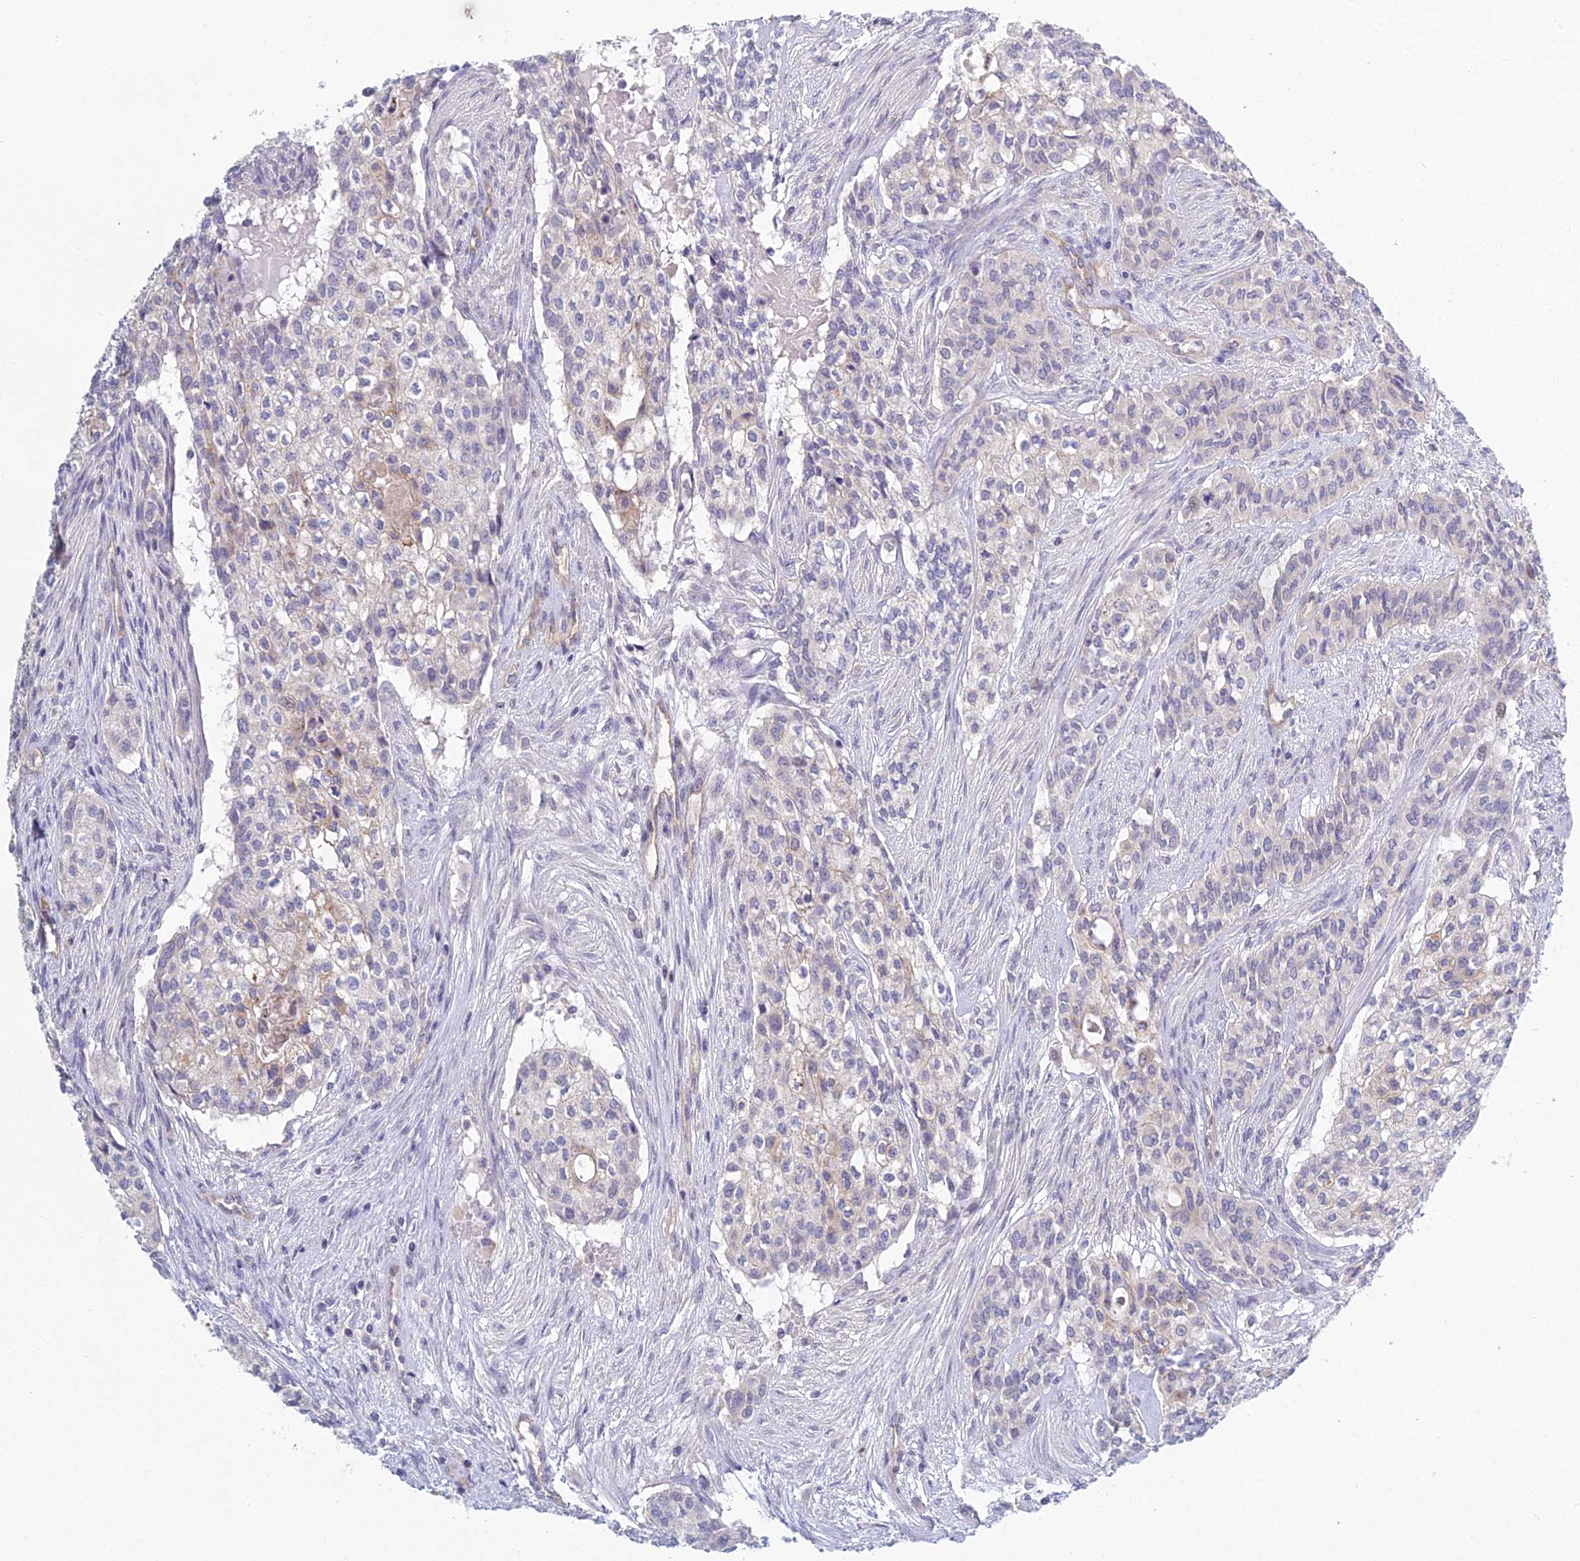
{"staining": {"intensity": "weak", "quantity": "<25%", "location": "cytoplasmic/membranous"}, "tissue": "head and neck cancer", "cell_type": "Tumor cells", "image_type": "cancer", "snomed": [{"axis": "morphology", "description": "Adenocarcinoma, NOS"}, {"axis": "topography", "description": "Head-Neck"}], "caption": "Head and neck cancer was stained to show a protein in brown. There is no significant staining in tumor cells.", "gene": "METTL26", "patient": {"sex": "male", "age": 81}}